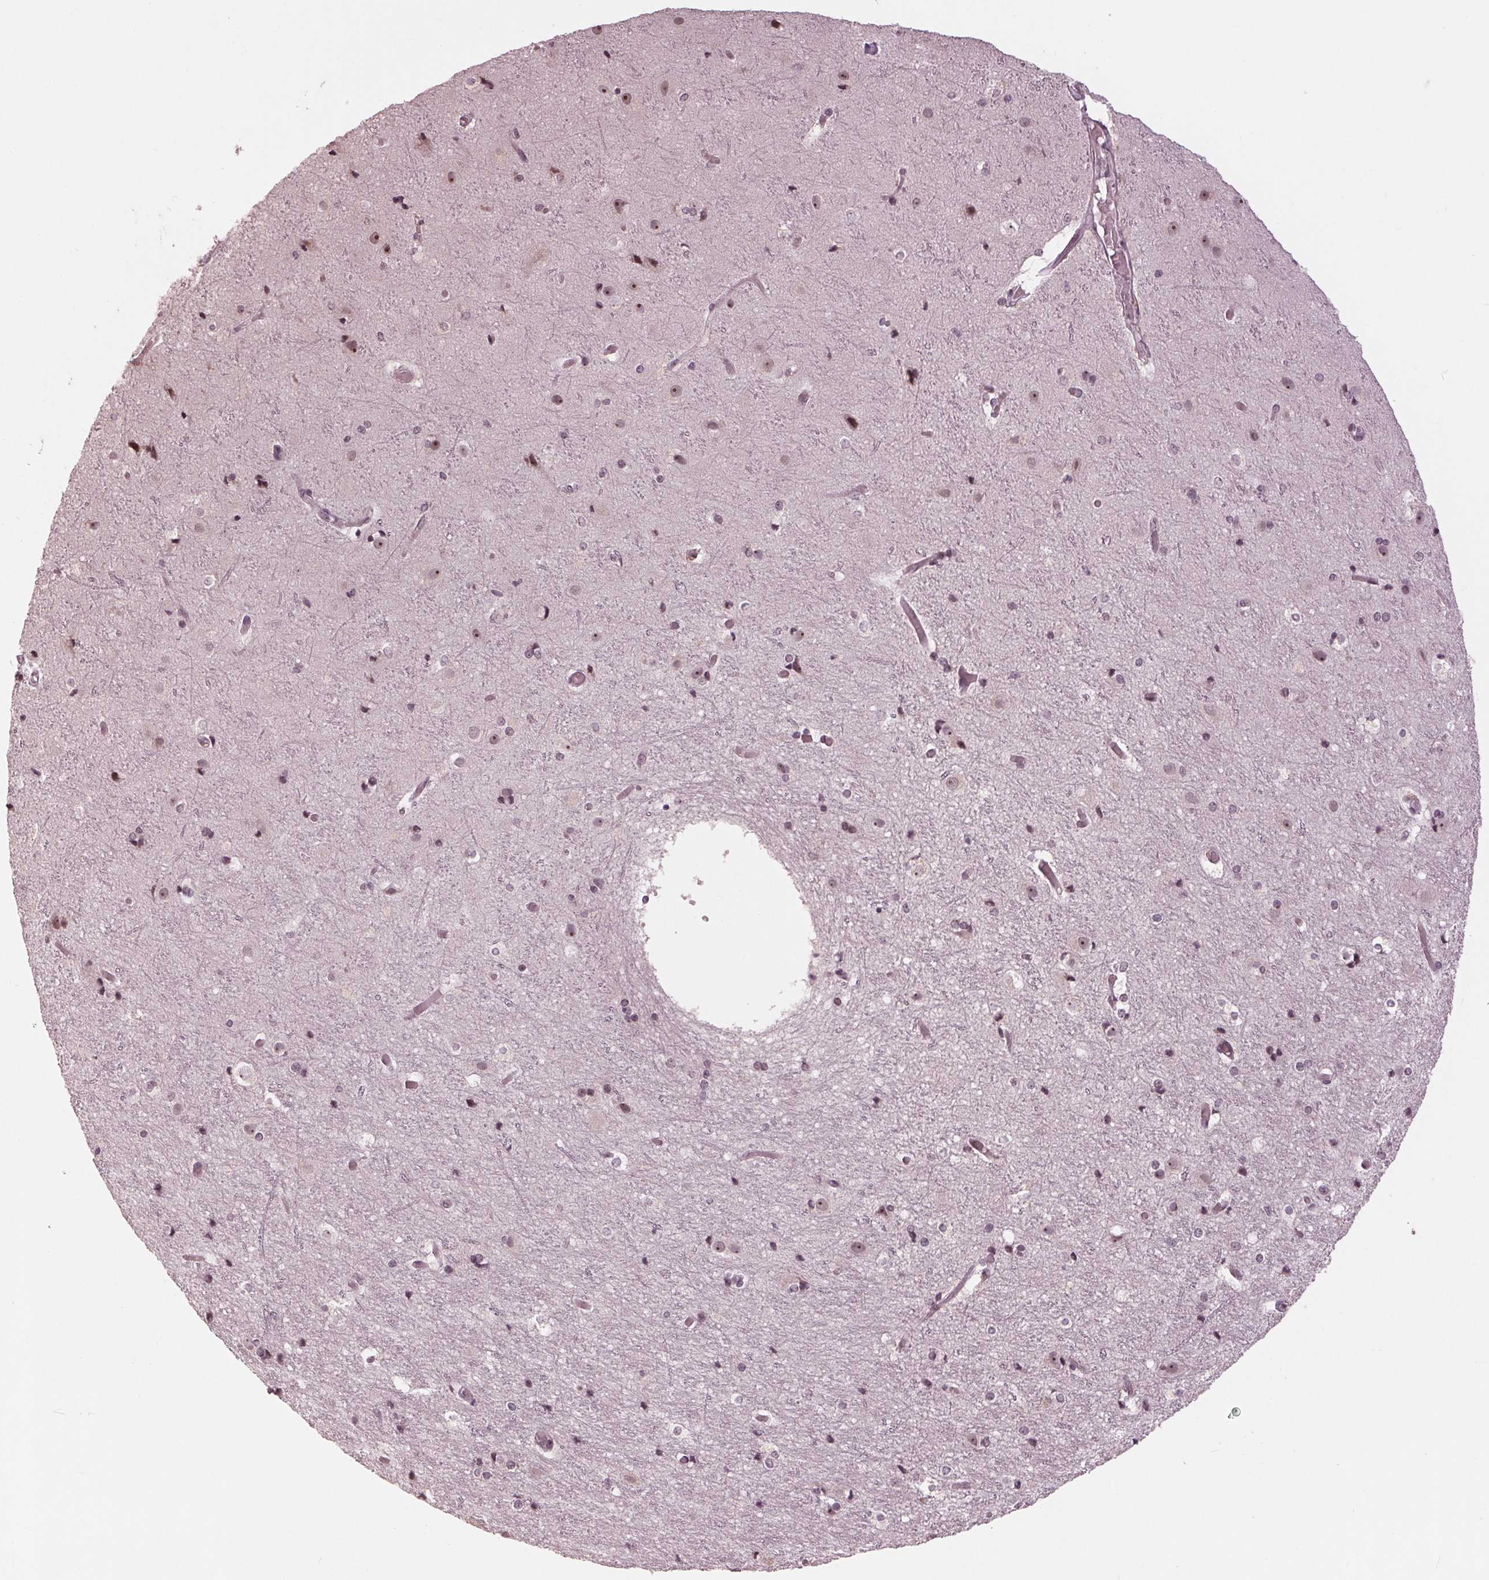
{"staining": {"intensity": "weak", "quantity": "<25%", "location": "nuclear"}, "tissue": "cerebral cortex", "cell_type": "Endothelial cells", "image_type": "normal", "snomed": [{"axis": "morphology", "description": "Normal tissue, NOS"}, {"axis": "topography", "description": "Cerebral cortex"}], "caption": "This image is of benign cerebral cortex stained with IHC to label a protein in brown with the nuclei are counter-stained blue. There is no positivity in endothelial cells. Nuclei are stained in blue.", "gene": "SLX4", "patient": {"sex": "female", "age": 52}}